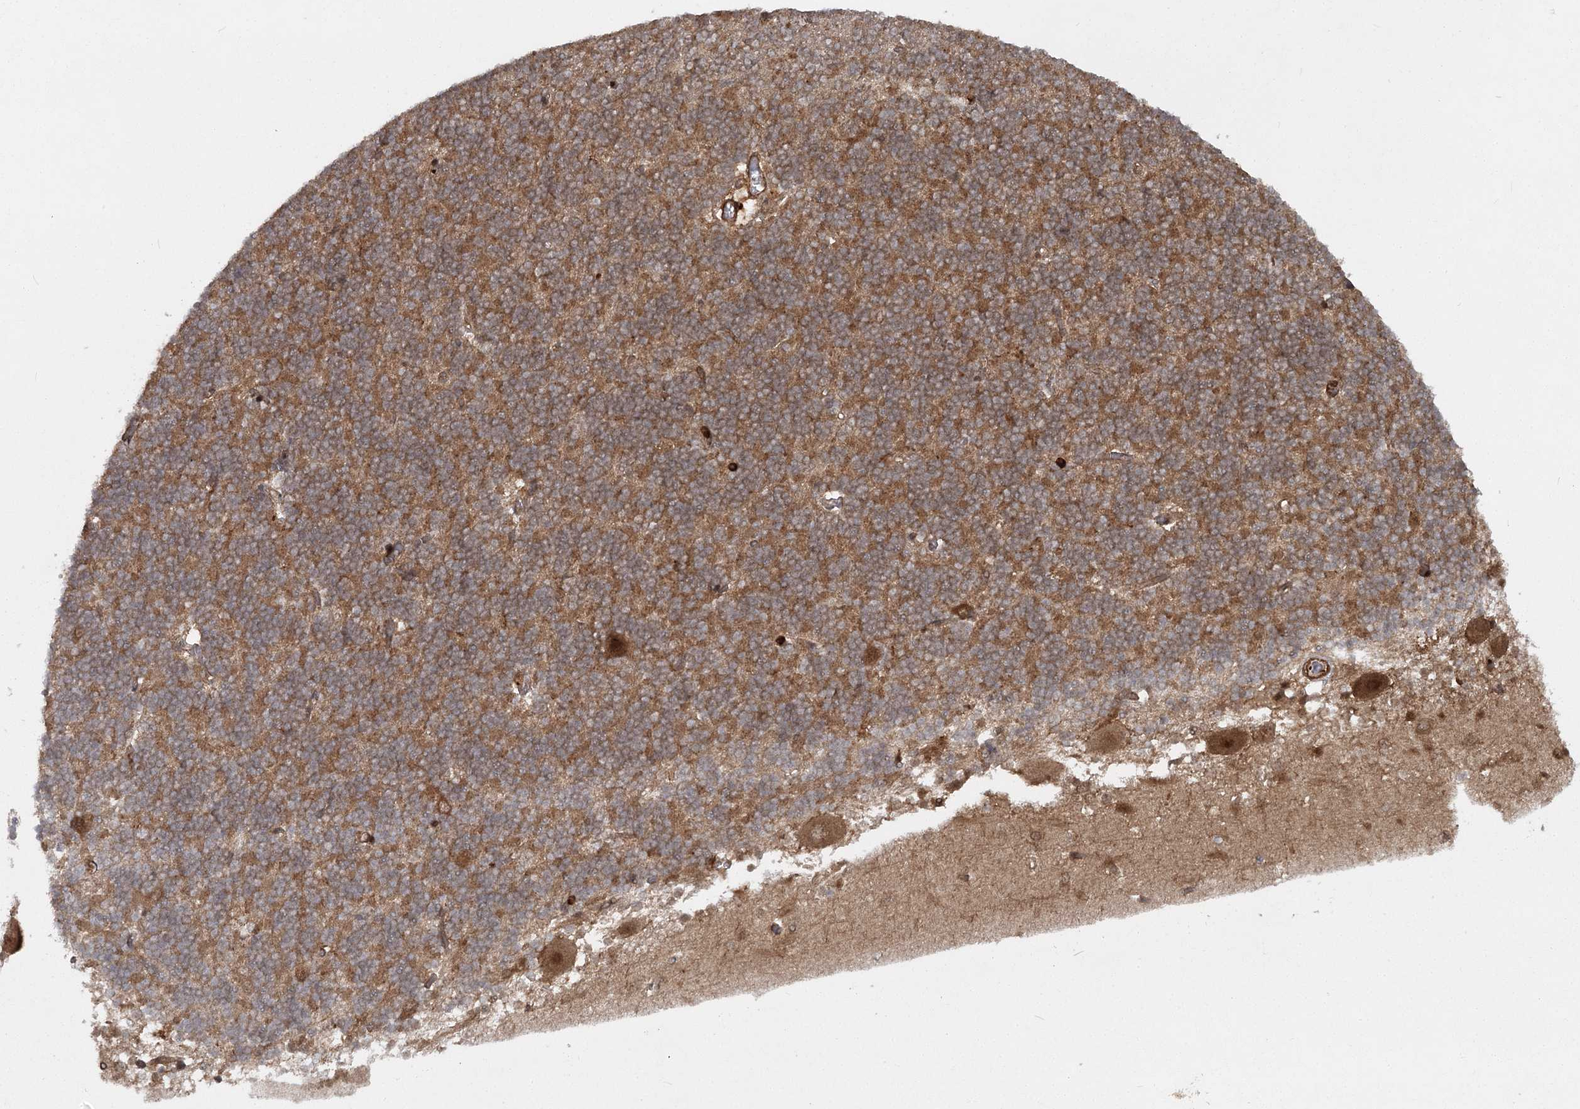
{"staining": {"intensity": "moderate", "quantity": ">75%", "location": "cytoplasmic/membranous"}, "tissue": "cerebellum", "cell_type": "Cells in granular layer", "image_type": "normal", "snomed": [{"axis": "morphology", "description": "Normal tissue, NOS"}, {"axis": "topography", "description": "Cerebellum"}], "caption": "Immunohistochemical staining of benign cerebellum displays moderate cytoplasmic/membranous protein staining in about >75% of cells in granular layer. (DAB (3,3'-diaminobenzidine) = brown stain, brightfield microscopy at high magnification).", "gene": "MDFIC", "patient": {"sex": "male", "age": 37}}